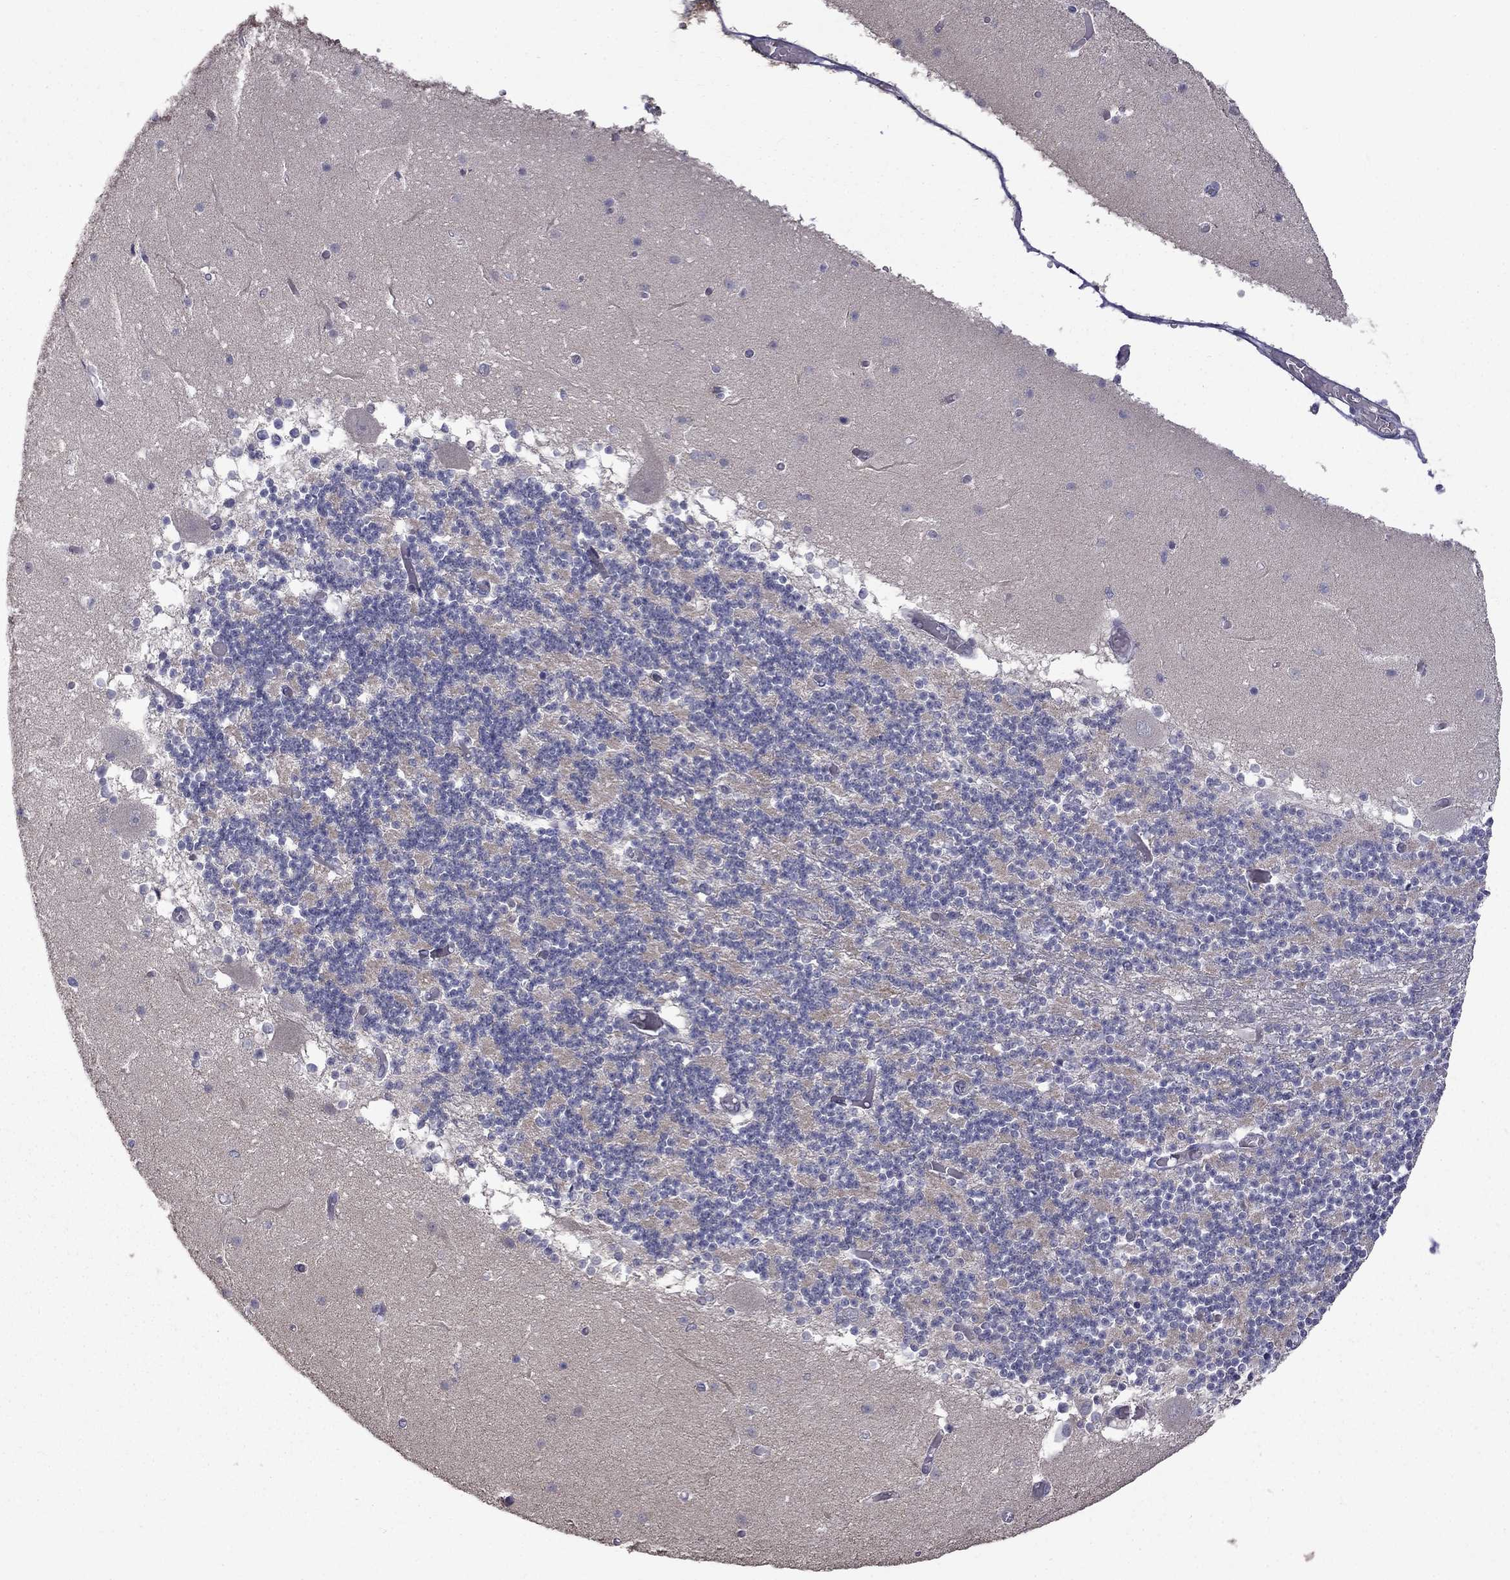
{"staining": {"intensity": "negative", "quantity": "none", "location": "none"}, "tissue": "cerebellum", "cell_type": "Cells in granular layer", "image_type": "normal", "snomed": [{"axis": "morphology", "description": "Normal tissue, NOS"}, {"axis": "topography", "description": "Cerebellum"}], "caption": "An IHC micrograph of normal cerebellum is shown. There is no staining in cells in granular layer of cerebellum.", "gene": "SLC39A14", "patient": {"sex": "female", "age": 28}}